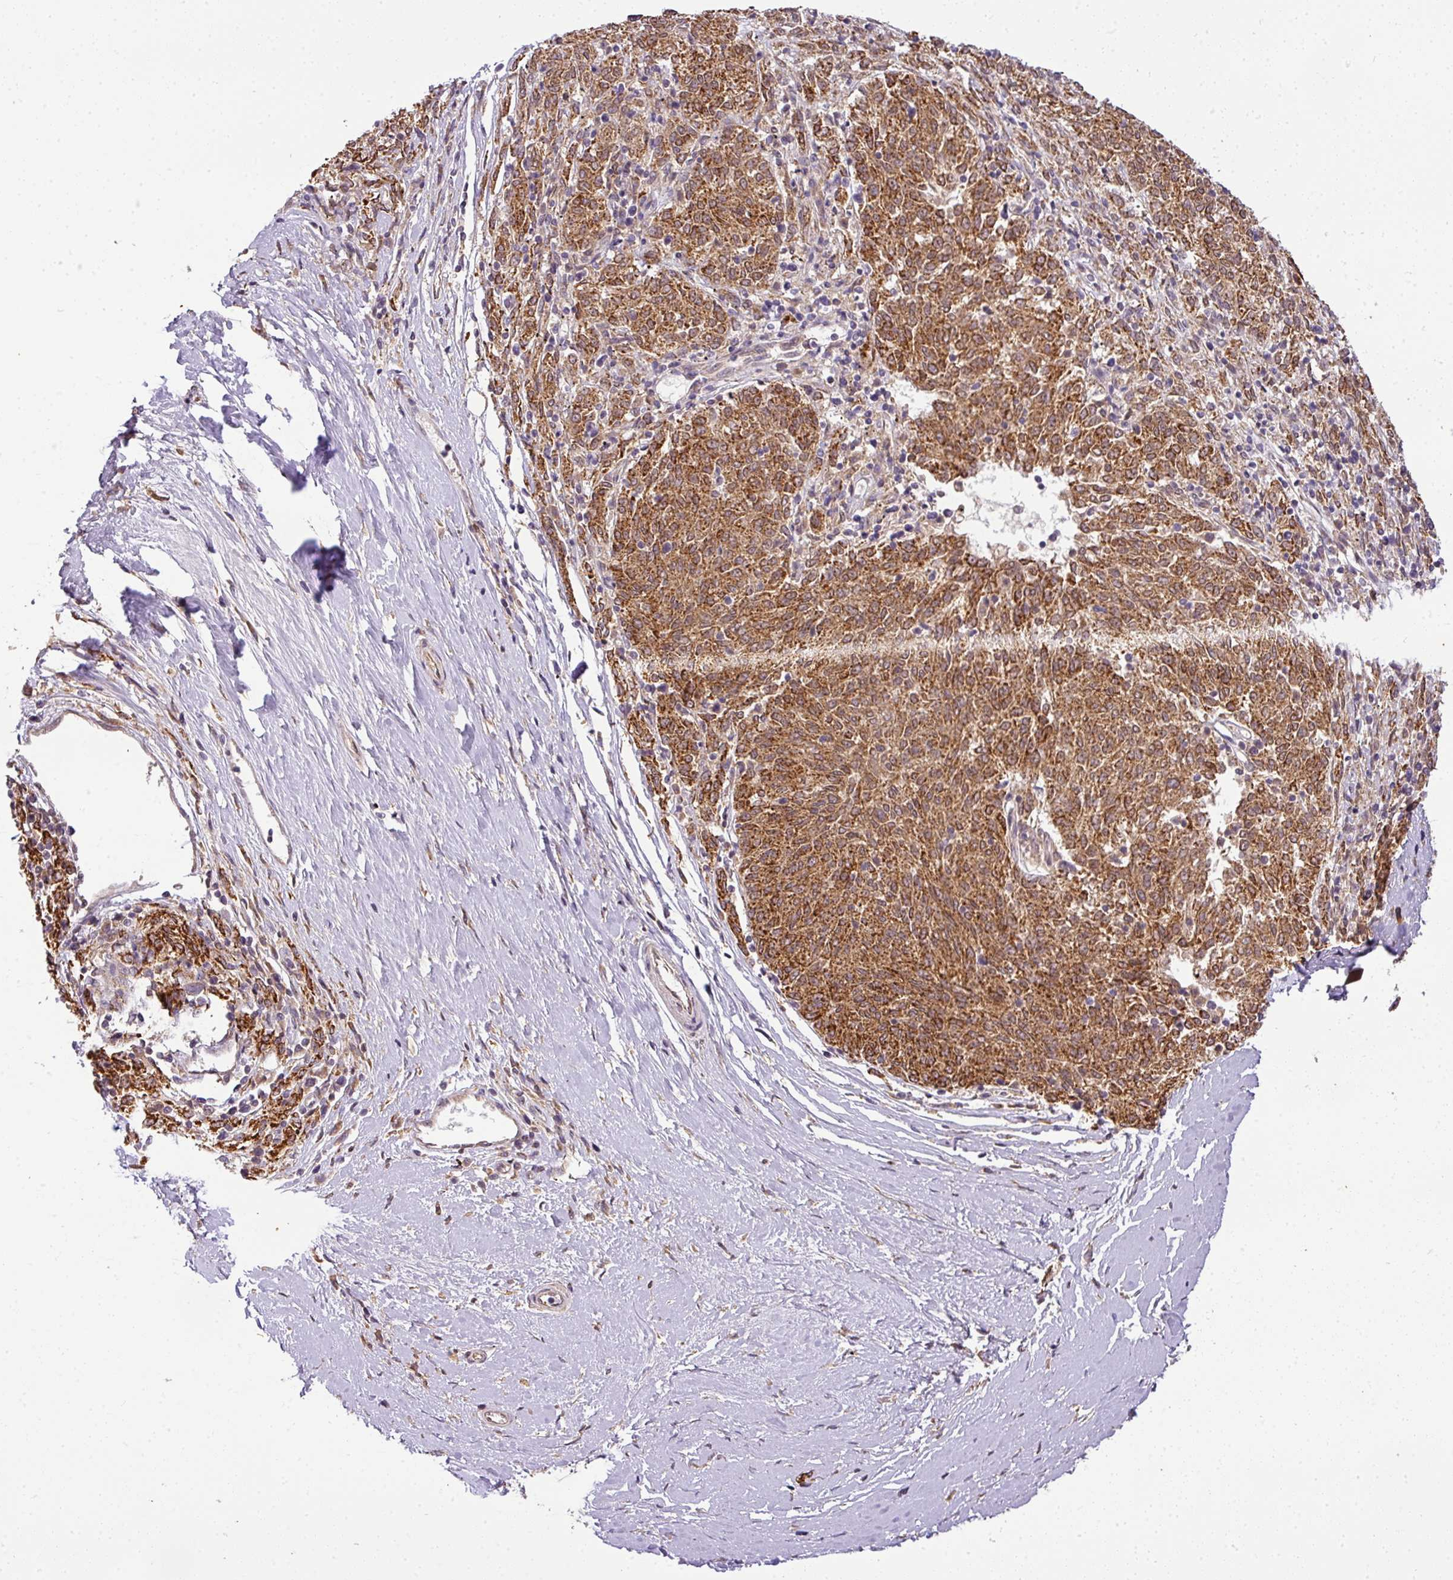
{"staining": {"intensity": "strong", "quantity": ">75%", "location": "cytoplasmic/membranous"}, "tissue": "melanoma", "cell_type": "Tumor cells", "image_type": "cancer", "snomed": [{"axis": "morphology", "description": "Malignant melanoma, NOS"}, {"axis": "topography", "description": "Skin"}], "caption": "Tumor cells exhibit high levels of strong cytoplasmic/membranous staining in approximately >75% of cells in human melanoma.", "gene": "C1orf226", "patient": {"sex": "female", "age": 72}}